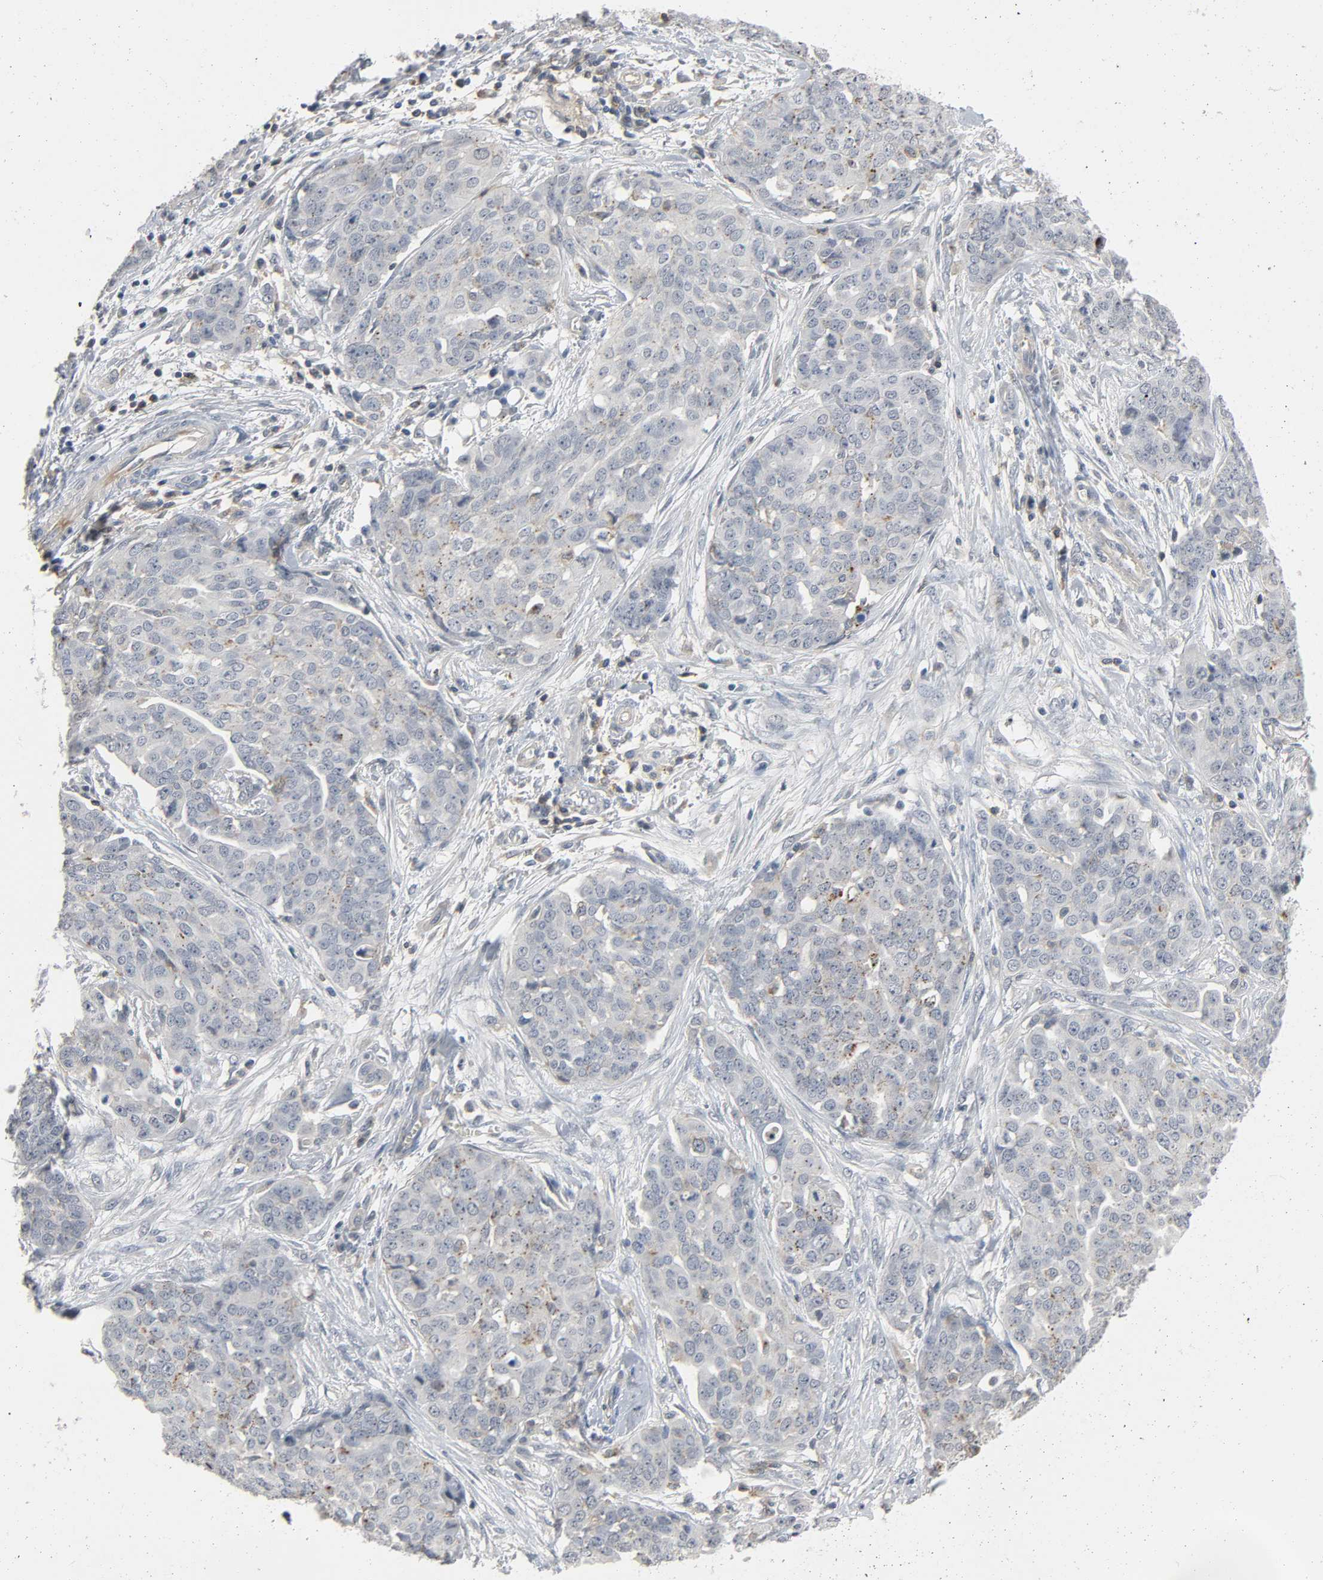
{"staining": {"intensity": "weak", "quantity": "<25%", "location": "cytoplasmic/membranous"}, "tissue": "ovarian cancer", "cell_type": "Tumor cells", "image_type": "cancer", "snomed": [{"axis": "morphology", "description": "Cystadenocarcinoma, serous, NOS"}, {"axis": "topography", "description": "Soft tissue"}, {"axis": "topography", "description": "Ovary"}], "caption": "Ovarian cancer (serous cystadenocarcinoma) stained for a protein using immunohistochemistry (IHC) demonstrates no staining tumor cells.", "gene": "CD4", "patient": {"sex": "female", "age": 57}}